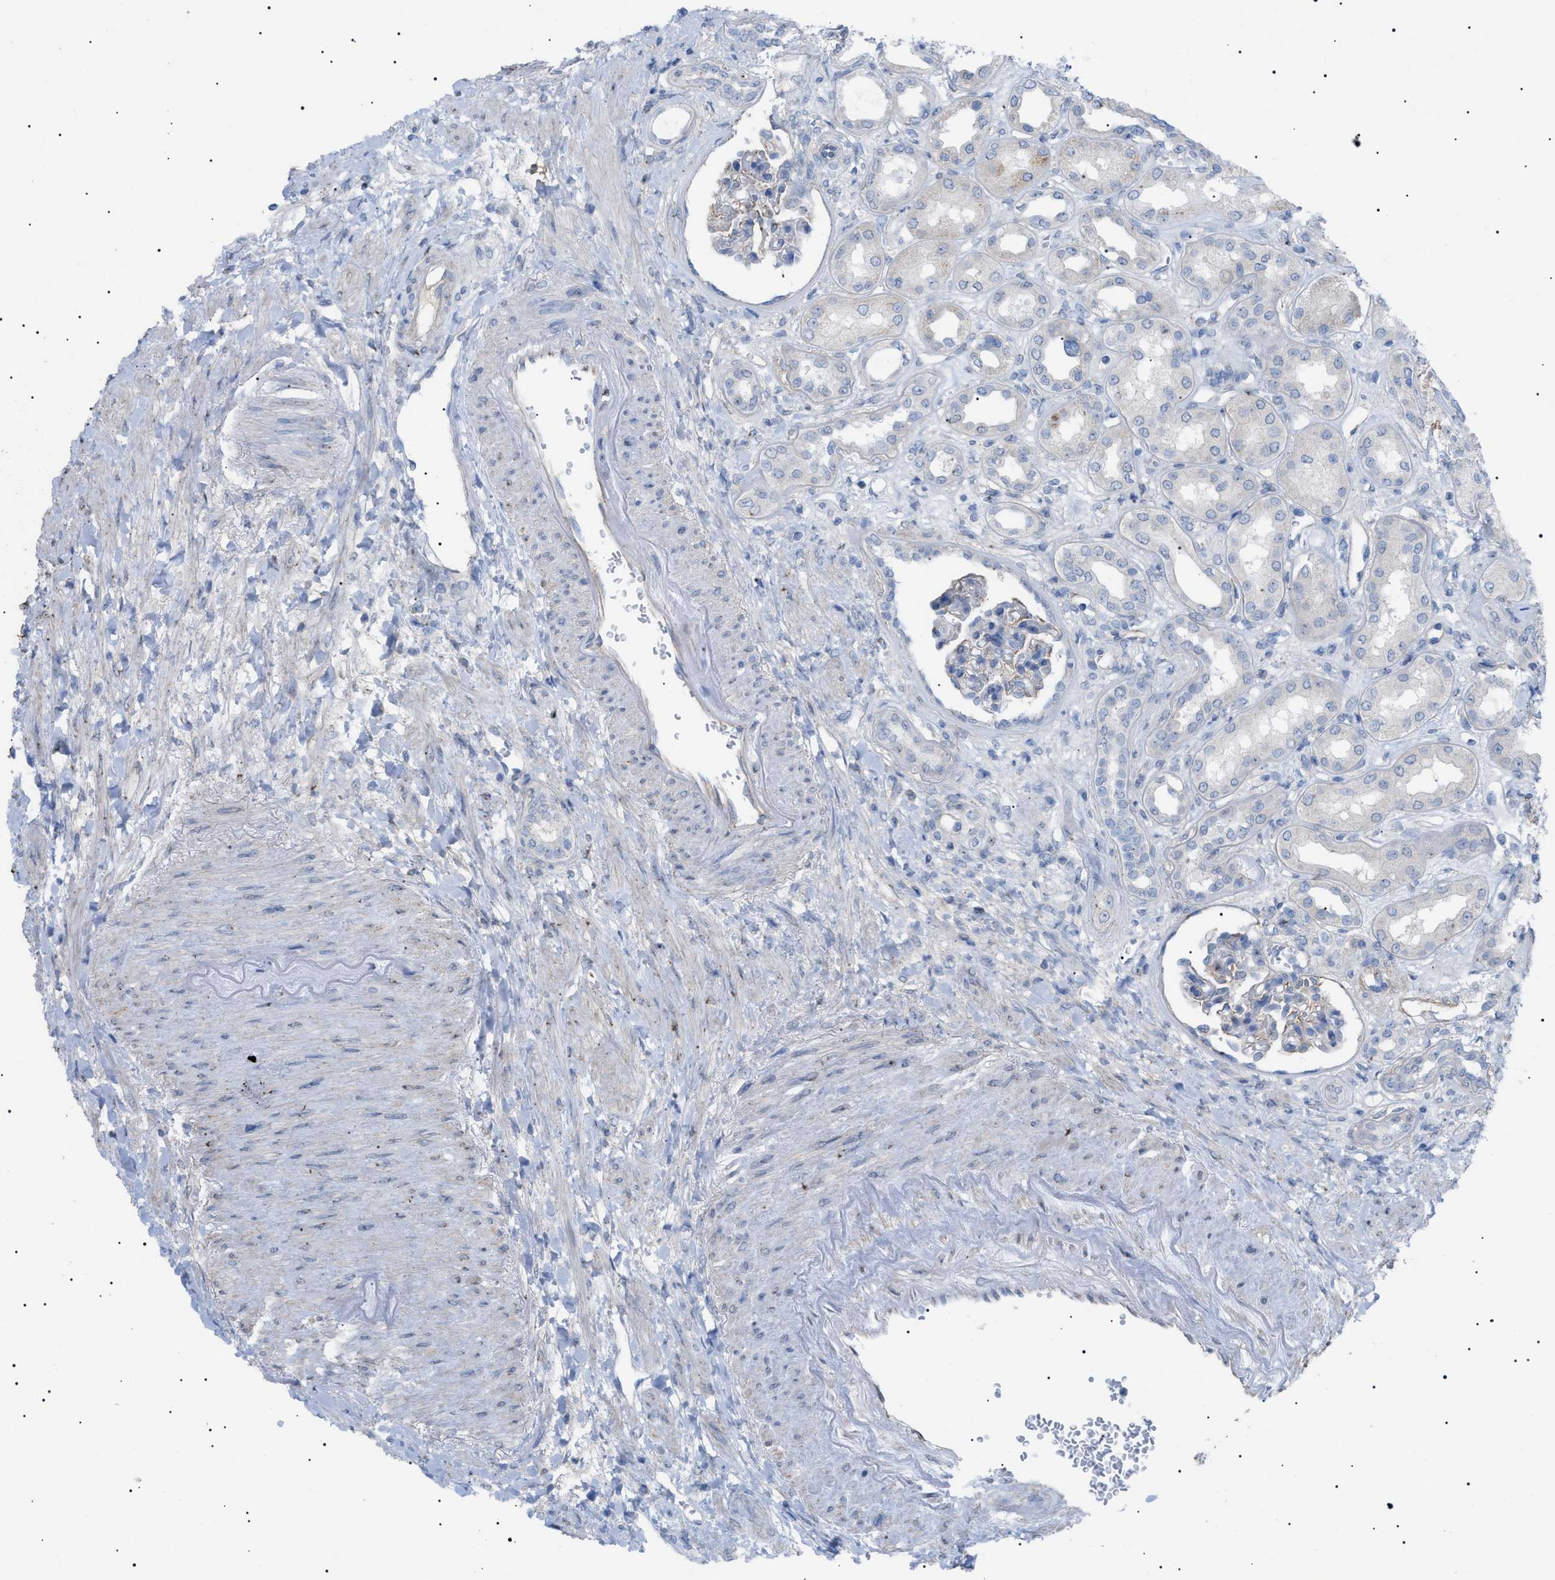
{"staining": {"intensity": "weak", "quantity": "<25%", "location": "cytoplasmic/membranous"}, "tissue": "kidney", "cell_type": "Cells in glomeruli", "image_type": "normal", "snomed": [{"axis": "morphology", "description": "Normal tissue, NOS"}, {"axis": "topography", "description": "Kidney"}], "caption": "This micrograph is of unremarkable kidney stained with immunohistochemistry to label a protein in brown with the nuclei are counter-stained blue. There is no expression in cells in glomeruli. Nuclei are stained in blue.", "gene": "ADAMTS1", "patient": {"sex": "male", "age": 59}}